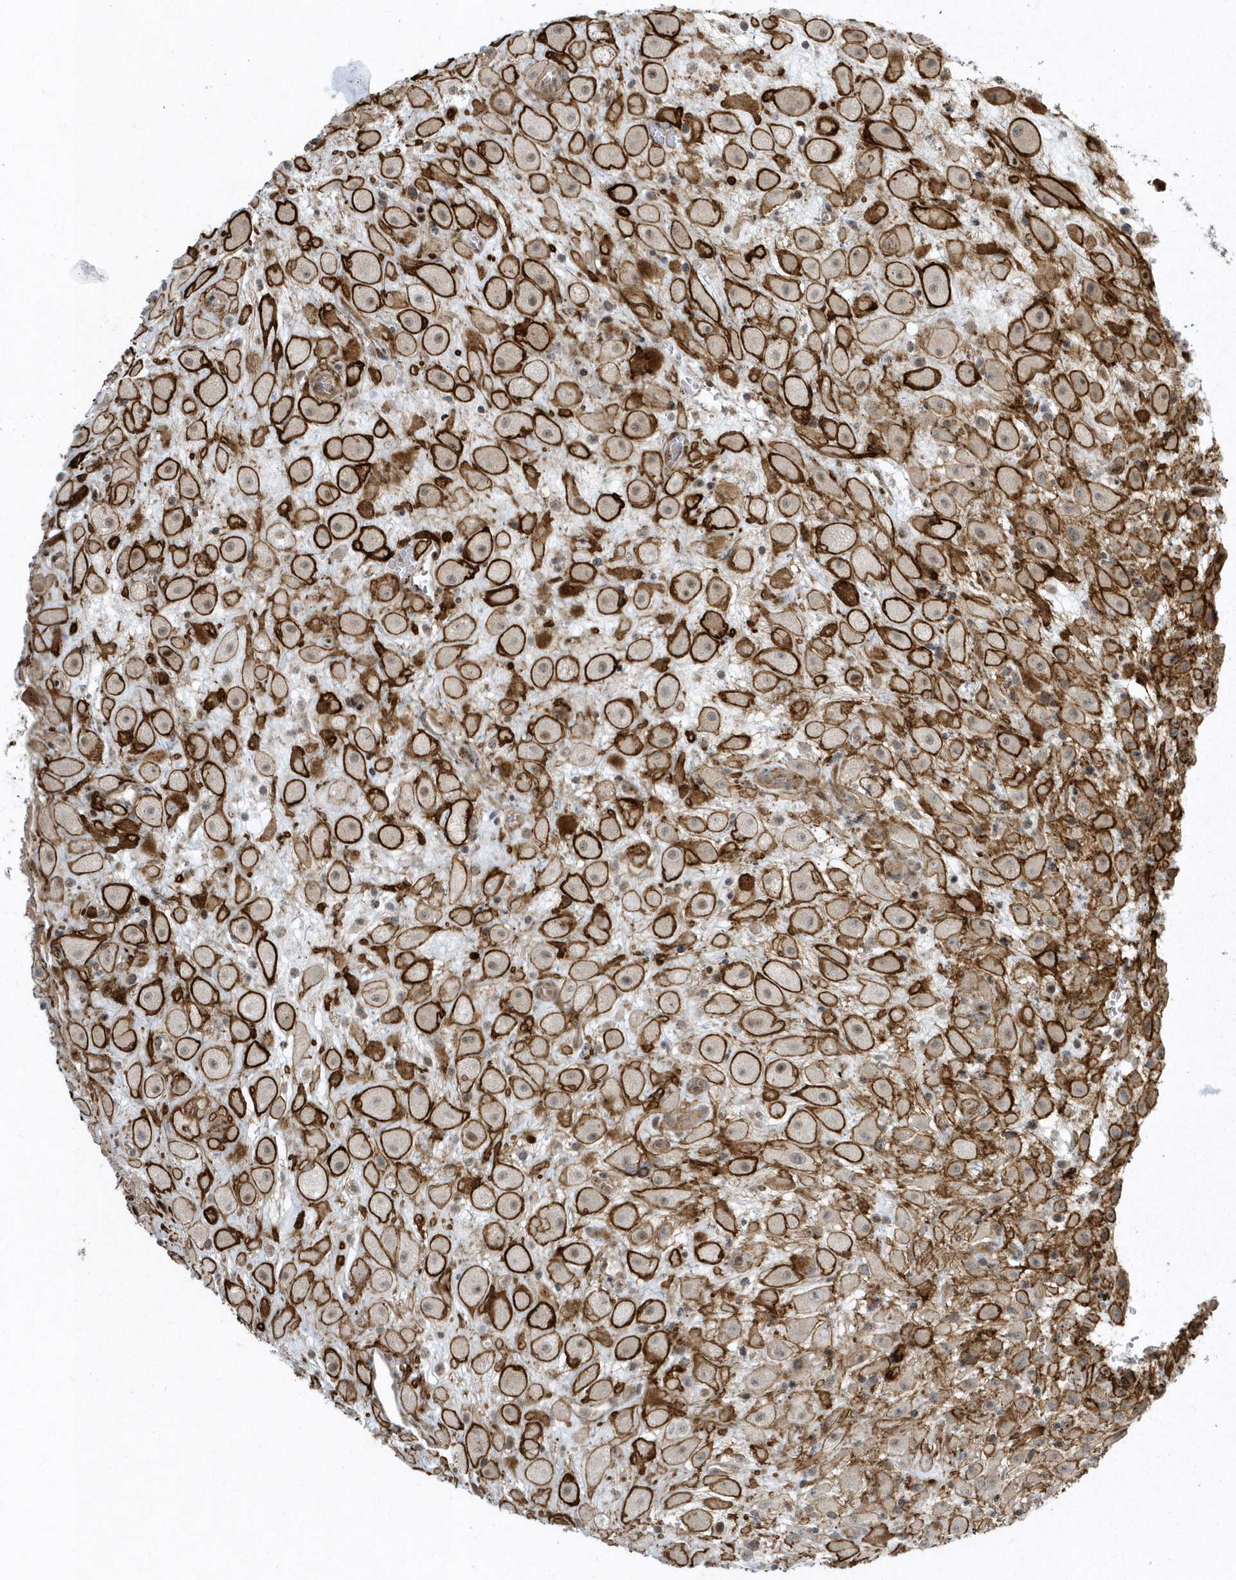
{"staining": {"intensity": "strong", "quantity": ">75%", "location": "cytoplasmic/membranous,nuclear"}, "tissue": "placenta", "cell_type": "Decidual cells", "image_type": "normal", "snomed": [{"axis": "morphology", "description": "Normal tissue, NOS"}, {"axis": "topography", "description": "Placenta"}], "caption": "IHC staining of benign placenta, which demonstrates high levels of strong cytoplasmic/membranous,nuclear staining in approximately >75% of decidual cells indicating strong cytoplasmic/membranous,nuclear protein expression. The staining was performed using DAB (3,3'-diaminobenzidine) (brown) for protein detection and nuclei were counterstained in hematoxylin (blue).", "gene": "MASP2", "patient": {"sex": "female", "age": 35}}